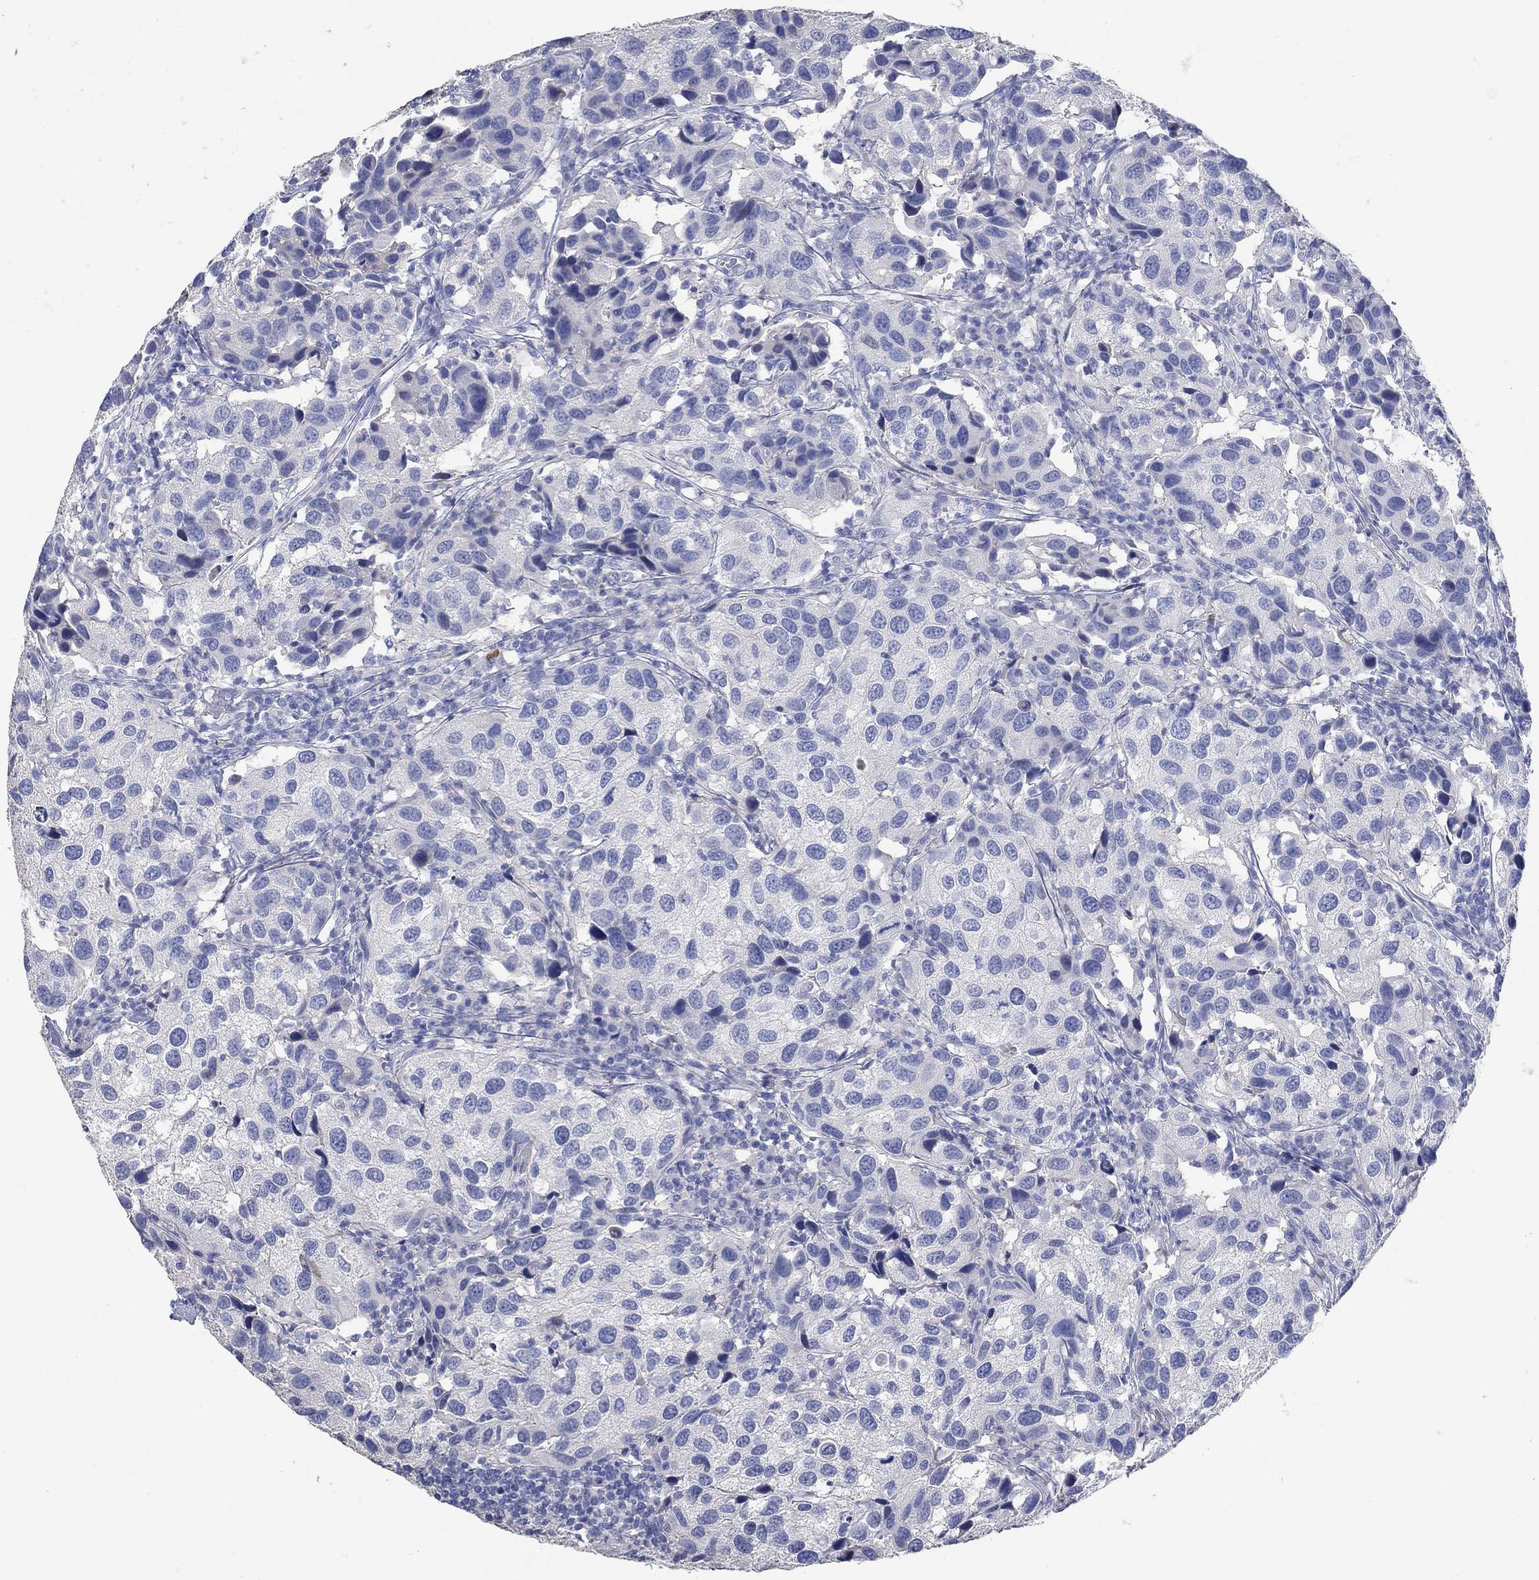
{"staining": {"intensity": "negative", "quantity": "none", "location": "none"}, "tissue": "urothelial cancer", "cell_type": "Tumor cells", "image_type": "cancer", "snomed": [{"axis": "morphology", "description": "Urothelial carcinoma, High grade"}, {"axis": "topography", "description": "Urinary bladder"}], "caption": "Immunohistochemistry histopathology image of neoplastic tissue: human high-grade urothelial carcinoma stained with DAB (3,3'-diaminobenzidine) reveals no significant protein expression in tumor cells.", "gene": "PNMA5", "patient": {"sex": "male", "age": 79}}